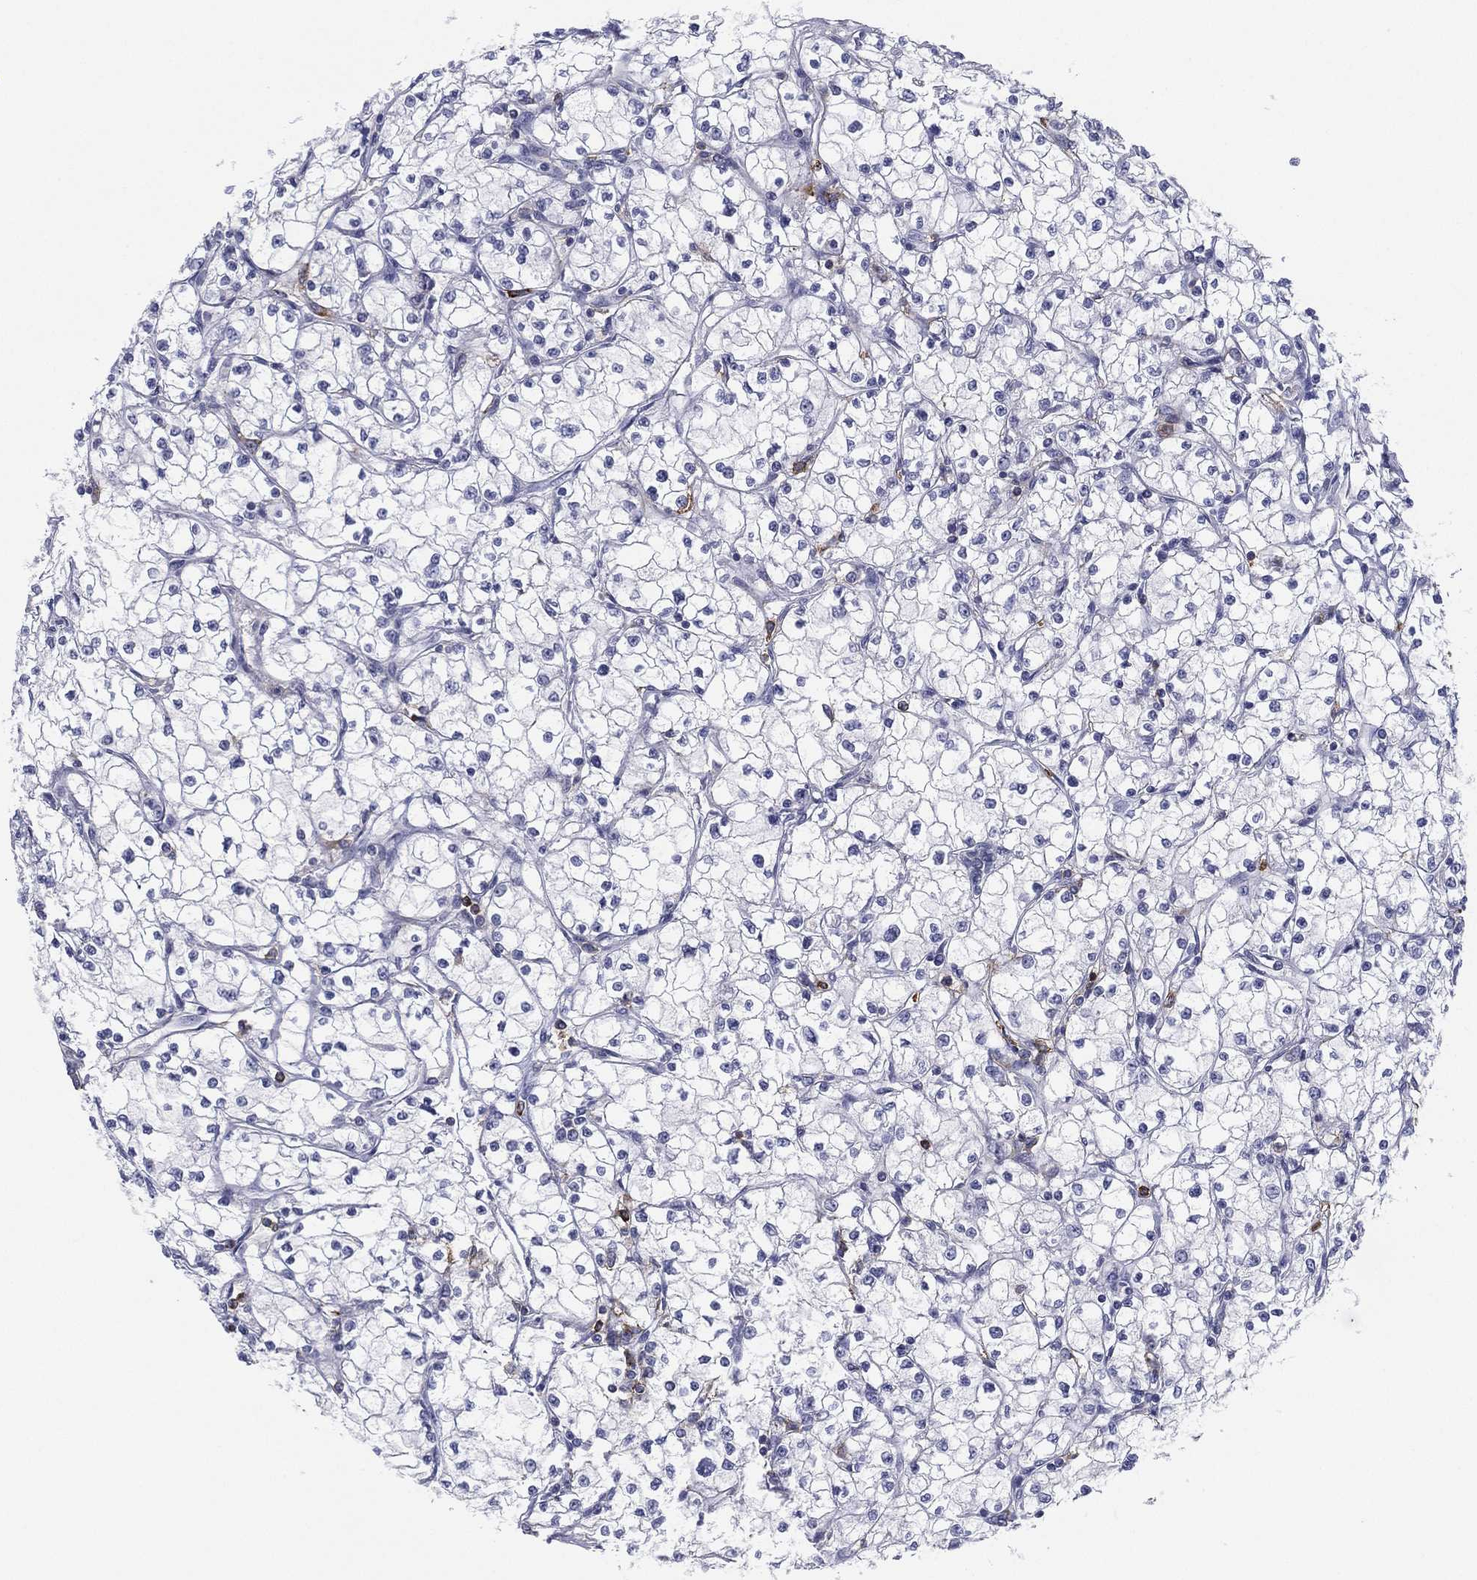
{"staining": {"intensity": "negative", "quantity": "none", "location": "none"}, "tissue": "renal cancer", "cell_type": "Tumor cells", "image_type": "cancer", "snomed": [{"axis": "morphology", "description": "Adenocarcinoma, NOS"}, {"axis": "topography", "description": "Kidney"}], "caption": "IHC photomicrograph of neoplastic tissue: adenocarcinoma (renal) stained with DAB displays no significant protein staining in tumor cells.", "gene": "SELPLG", "patient": {"sex": "male", "age": 67}}